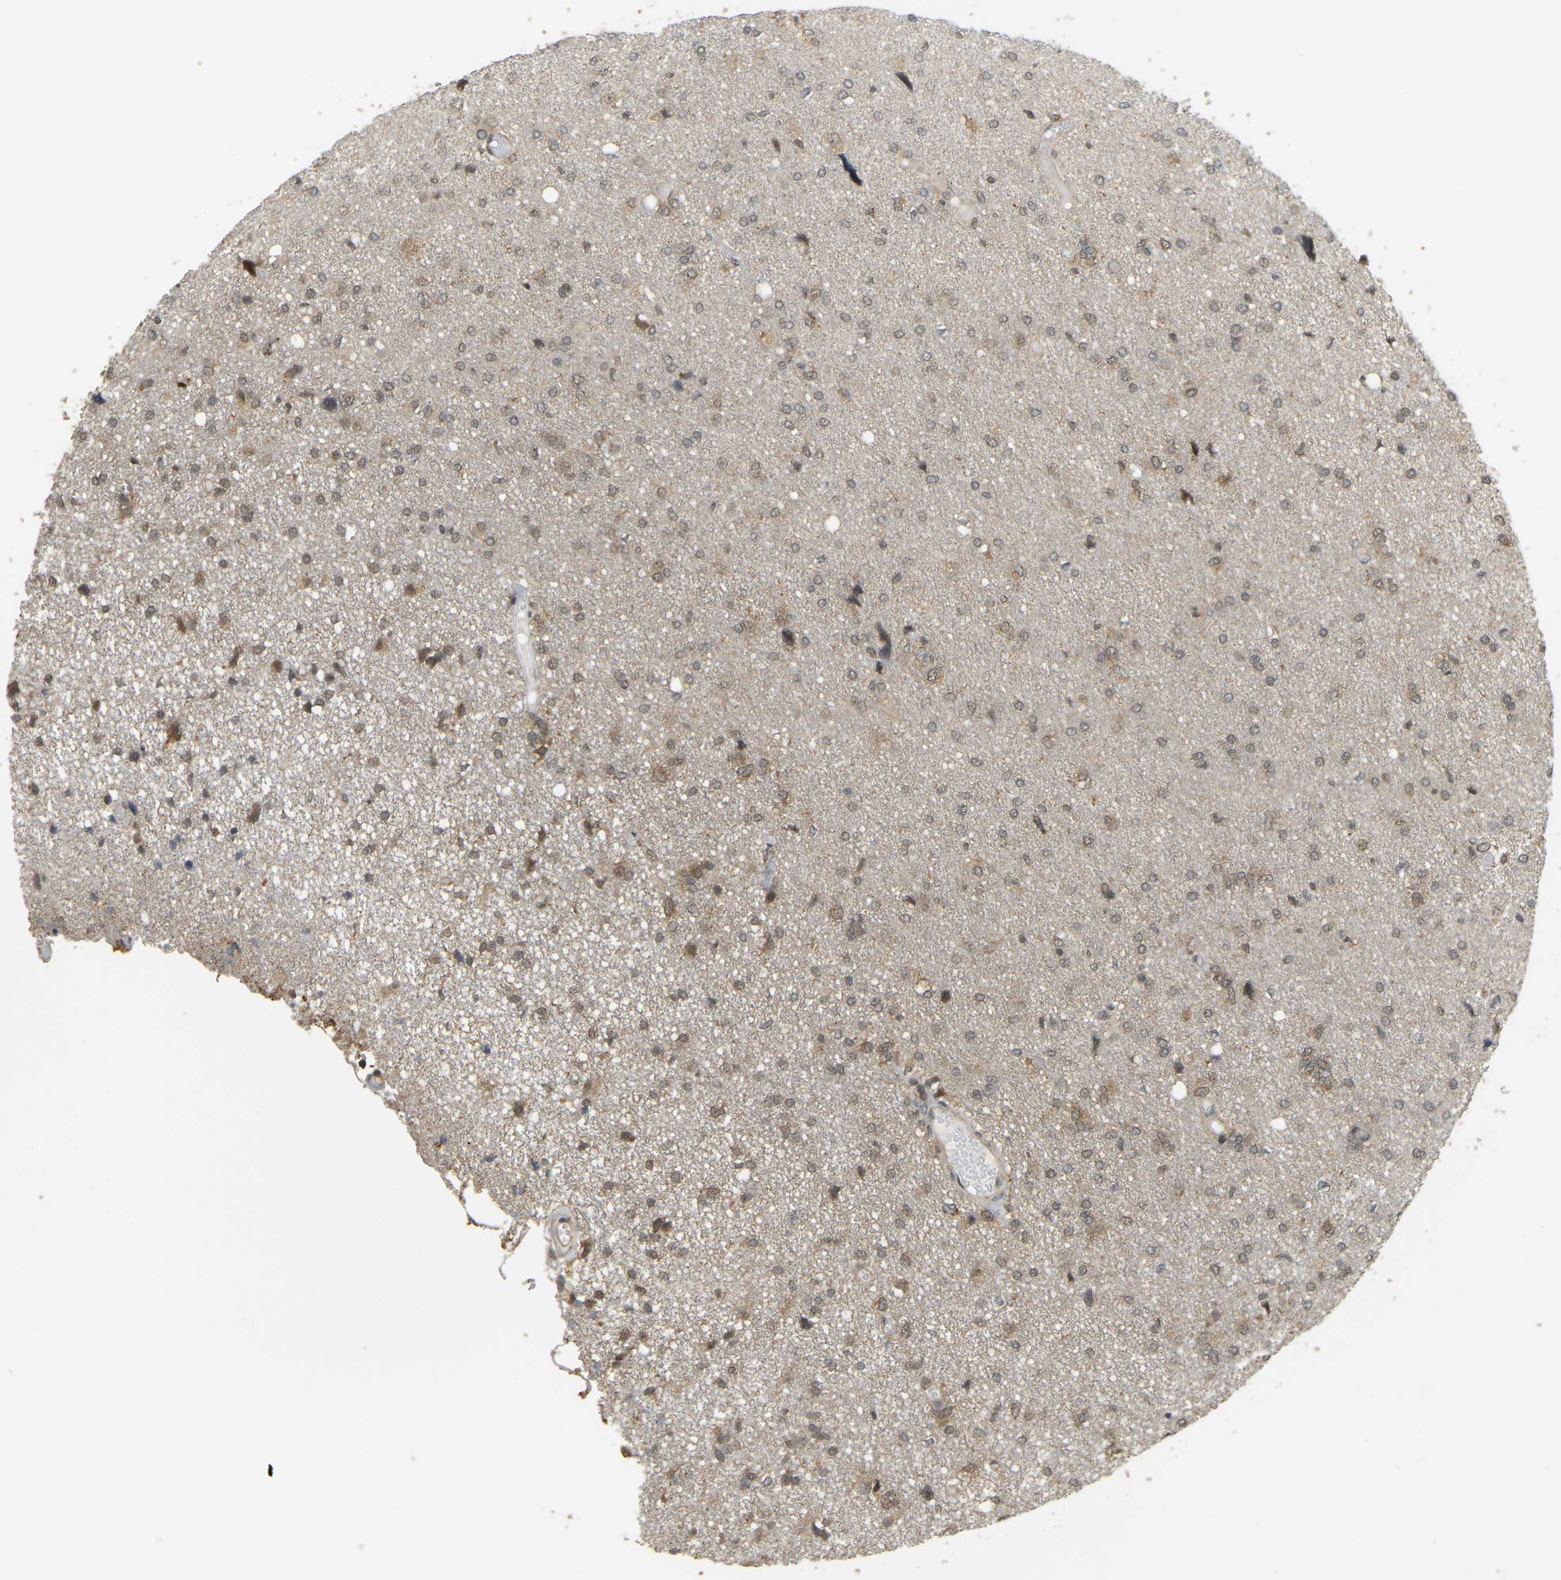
{"staining": {"intensity": "weak", "quantity": ">75%", "location": "nuclear"}, "tissue": "glioma", "cell_type": "Tumor cells", "image_type": "cancer", "snomed": [{"axis": "morphology", "description": "Glioma, malignant, High grade"}, {"axis": "topography", "description": "Brain"}], "caption": "A low amount of weak nuclear positivity is present in about >75% of tumor cells in malignant glioma (high-grade) tissue.", "gene": "BRF2", "patient": {"sex": "female", "age": 59}}